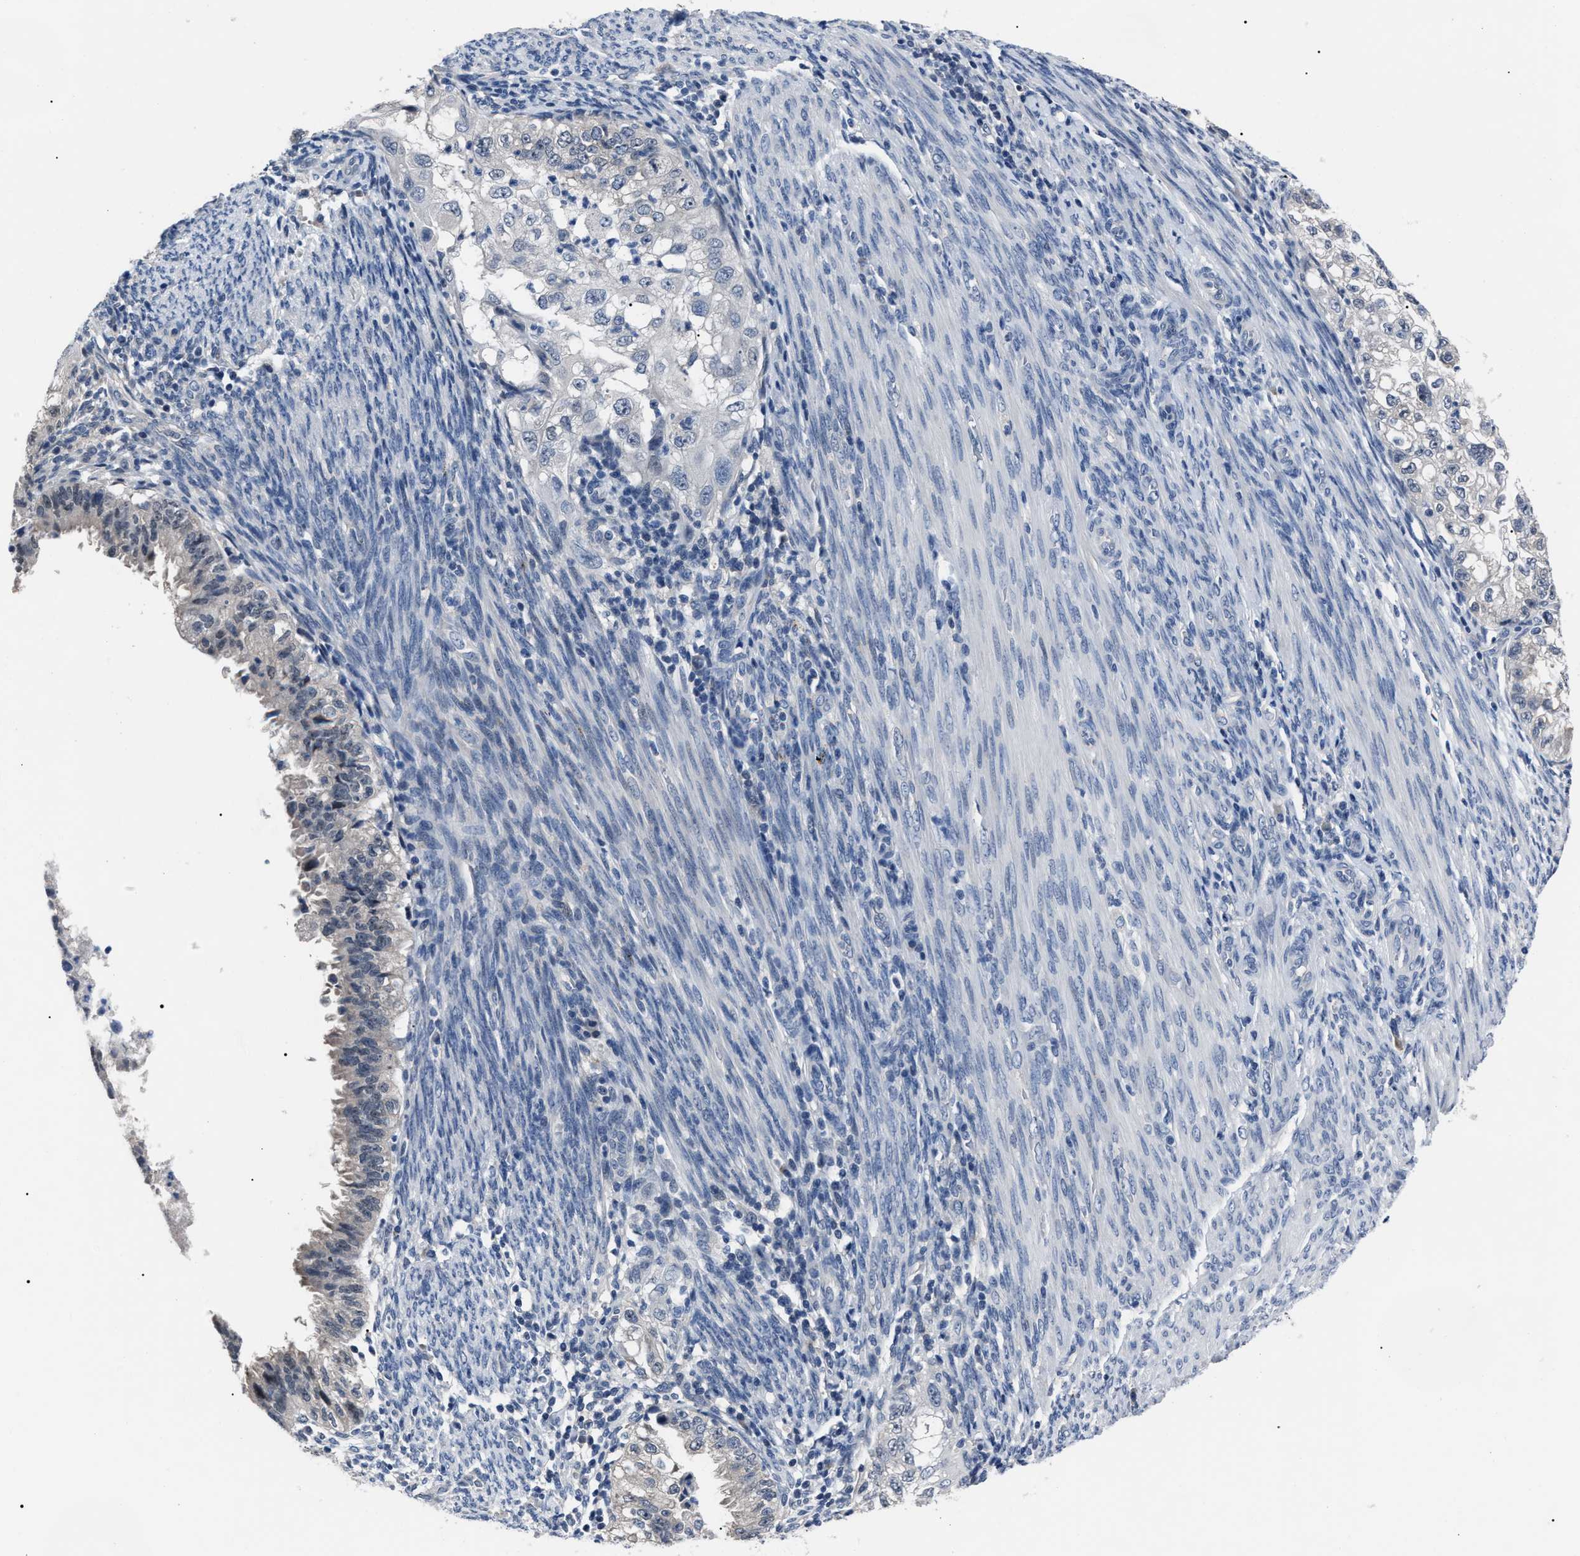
{"staining": {"intensity": "negative", "quantity": "none", "location": "none"}, "tissue": "endometrial cancer", "cell_type": "Tumor cells", "image_type": "cancer", "snomed": [{"axis": "morphology", "description": "Adenocarcinoma, NOS"}, {"axis": "topography", "description": "Endometrium"}], "caption": "Histopathology image shows no protein staining in tumor cells of endometrial adenocarcinoma tissue. (IHC, brightfield microscopy, high magnification).", "gene": "LRWD1", "patient": {"sex": "female", "age": 85}}